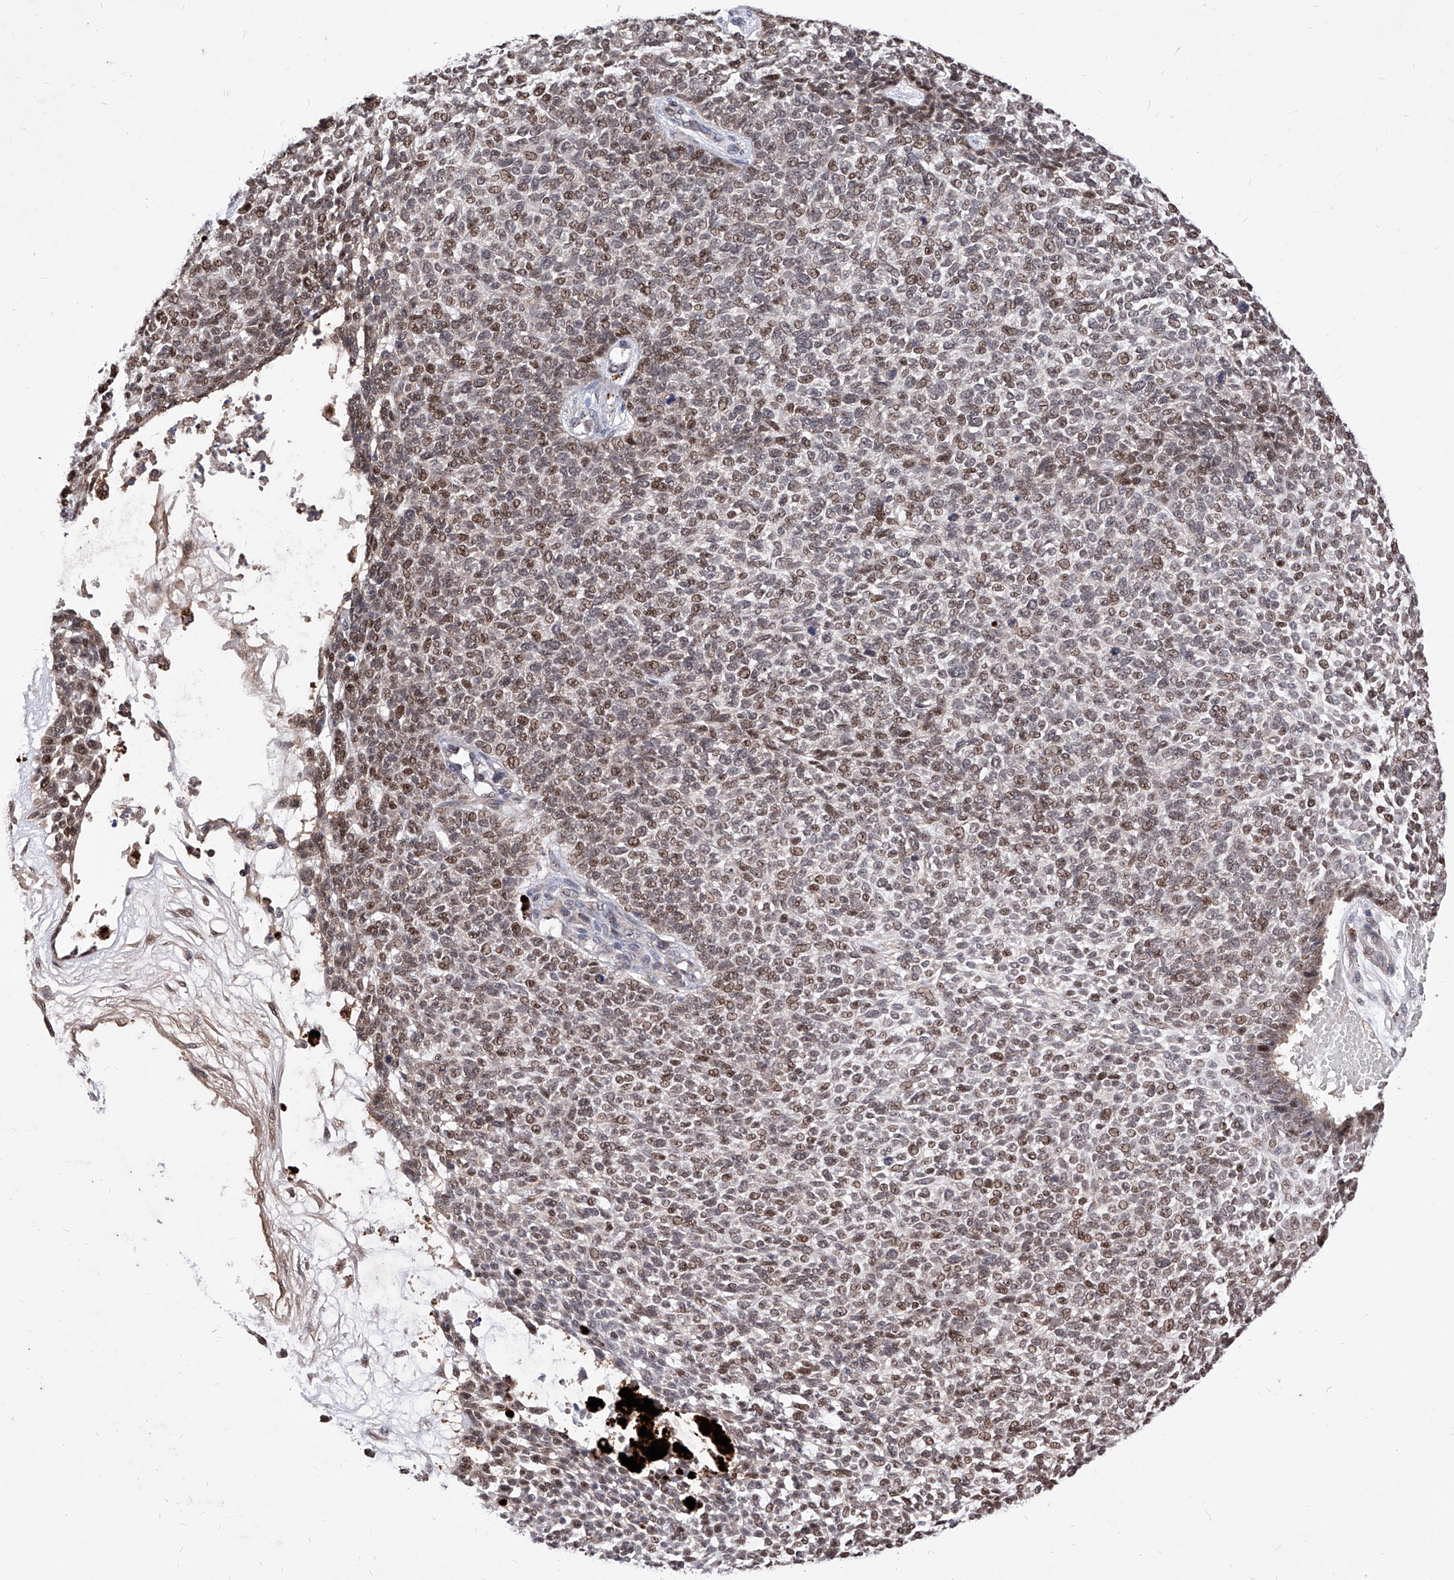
{"staining": {"intensity": "moderate", "quantity": ">75%", "location": "nuclear"}, "tissue": "skin cancer", "cell_type": "Tumor cells", "image_type": "cancer", "snomed": [{"axis": "morphology", "description": "Basal cell carcinoma"}, {"axis": "topography", "description": "Skin"}], "caption": "This photomicrograph displays IHC staining of skin basal cell carcinoma, with medium moderate nuclear positivity in about >75% of tumor cells.", "gene": "LGR4", "patient": {"sex": "female", "age": 84}}